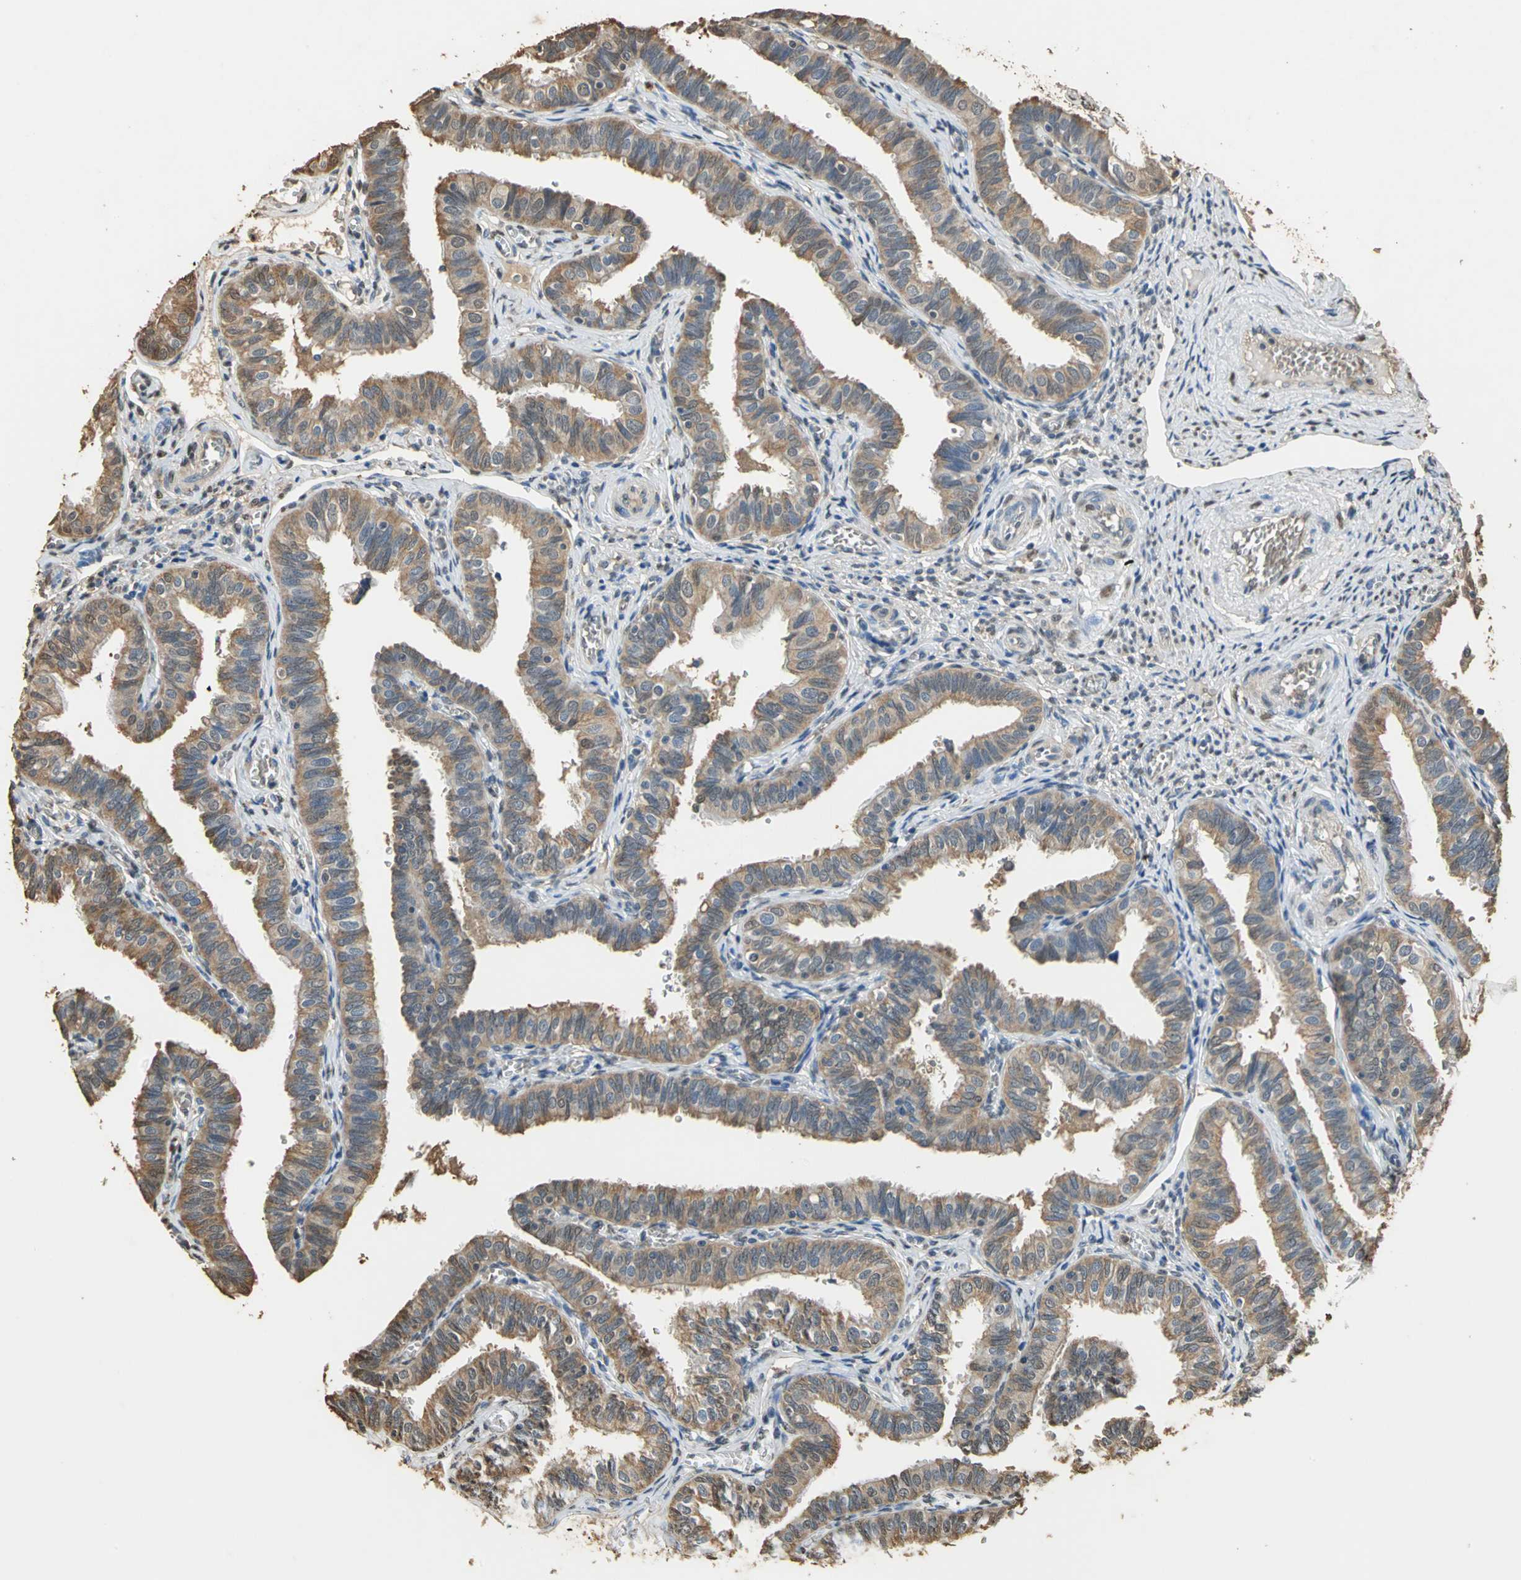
{"staining": {"intensity": "weak", "quantity": ">75%", "location": "cytoplasmic/membranous"}, "tissue": "fallopian tube", "cell_type": "Glandular cells", "image_type": "normal", "snomed": [{"axis": "morphology", "description": "Normal tissue, NOS"}, {"axis": "topography", "description": "Fallopian tube"}], "caption": "An immunohistochemistry (IHC) micrograph of normal tissue is shown. Protein staining in brown shows weak cytoplasmic/membranous positivity in fallopian tube within glandular cells. The staining was performed using DAB (3,3'-diaminobenzidine) to visualize the protein expression in brown, while the nuclei were stained in blue with hematoxylin (Magnification: 20x).", "gene": "GAPDH", "patient": {"sex": "female", "age": 46}}